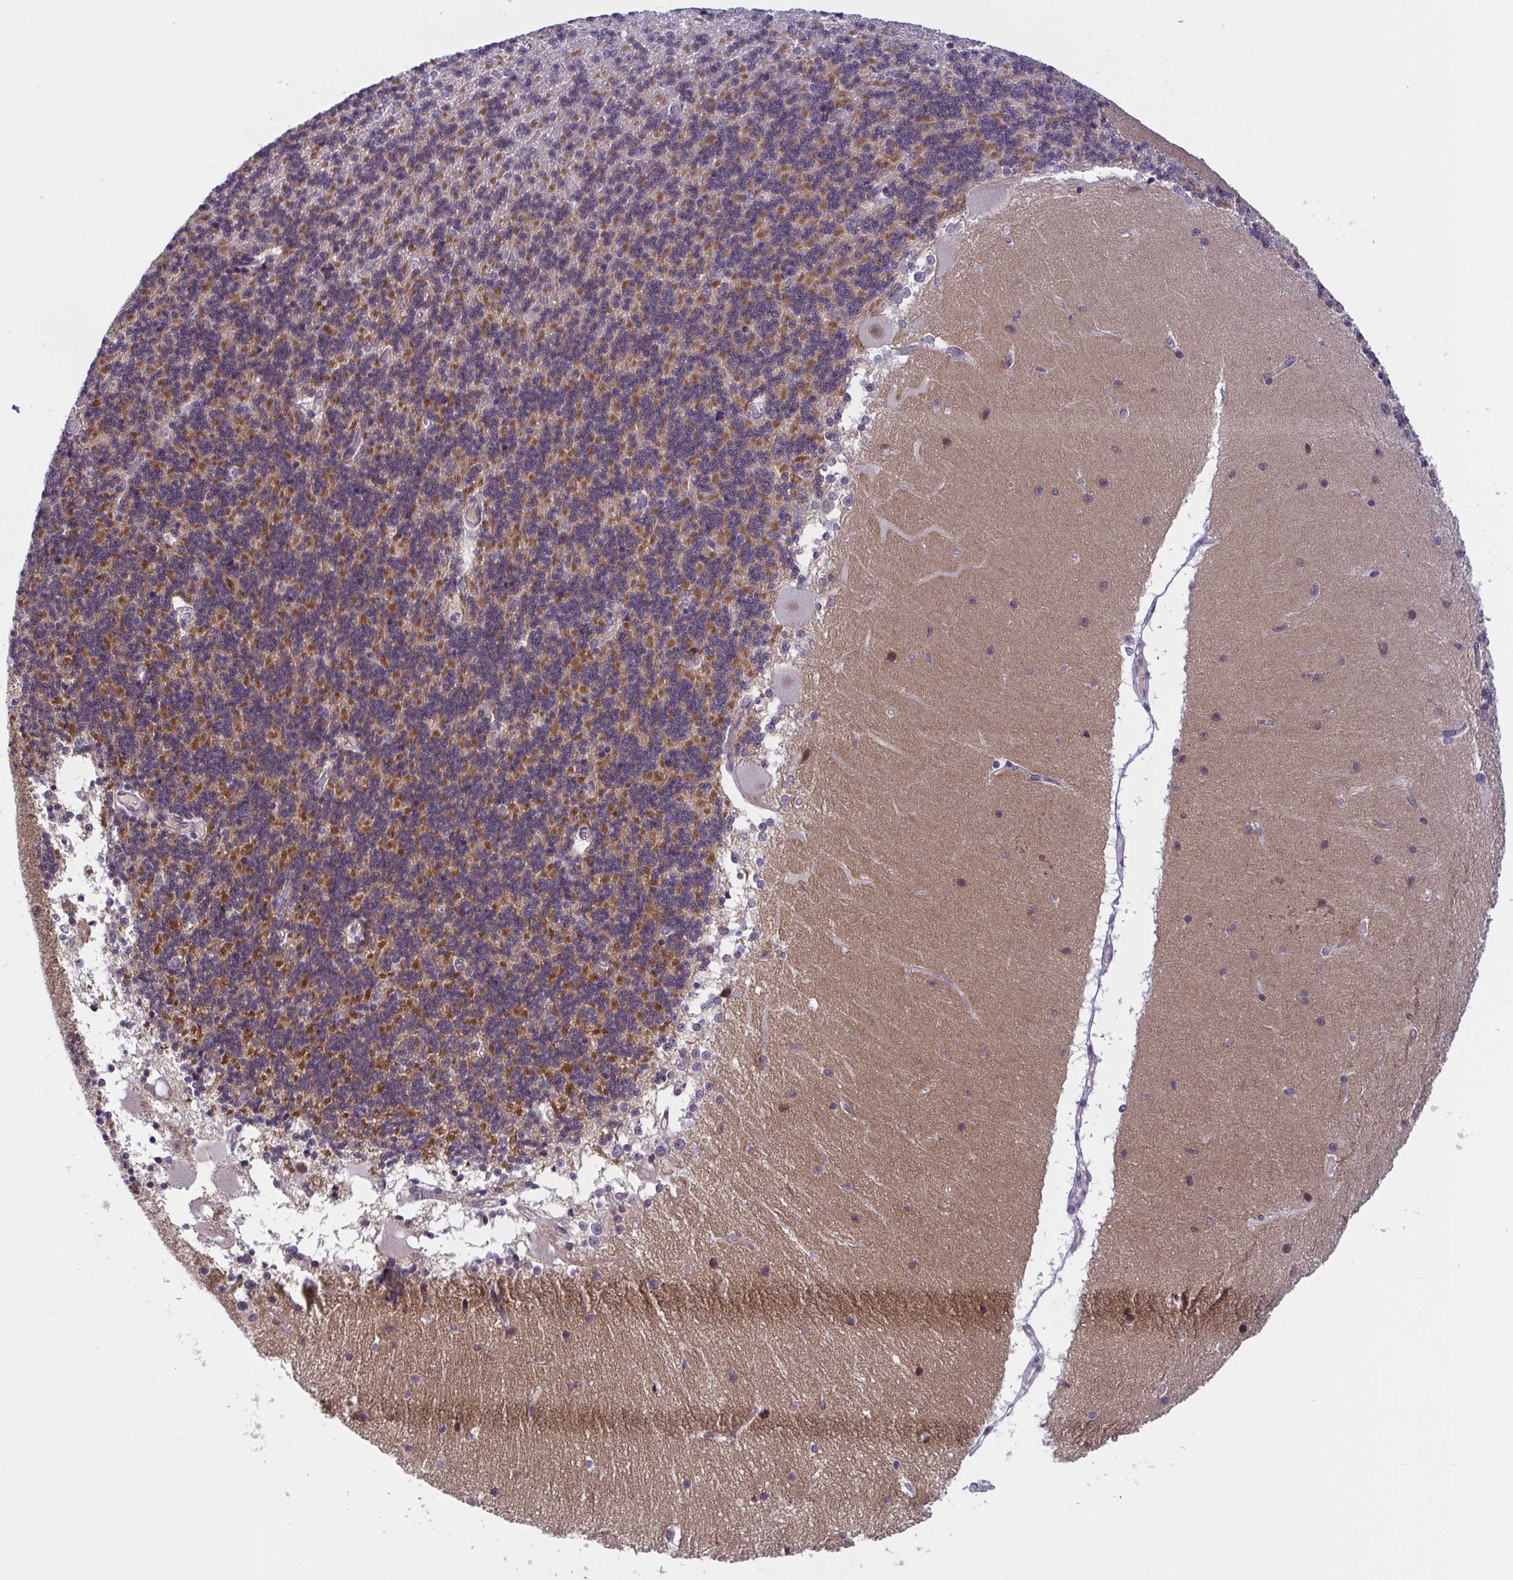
{"staining": {"intensity": "moderate", "quantity": "25%-75%", "location": "cytoplasmic/membranous"}, "tissue": "cerebellum", "cell_type": "Cells in granular layer", "image_type": "normal", "snomed": [{"axis": "morphology", "description": "Normal tissue, NOS"}, {"axis": "topography", "description": "Cerebellum"}], "caption": "Human cerebellum stained for a protein (brown) exhibits moderate cytoplasmic/membranous positive positivity in approximately 25%-75% of cells in granular layer.", "gene": "TTC7B", "patient": {"sex": "female", "age": 54}}